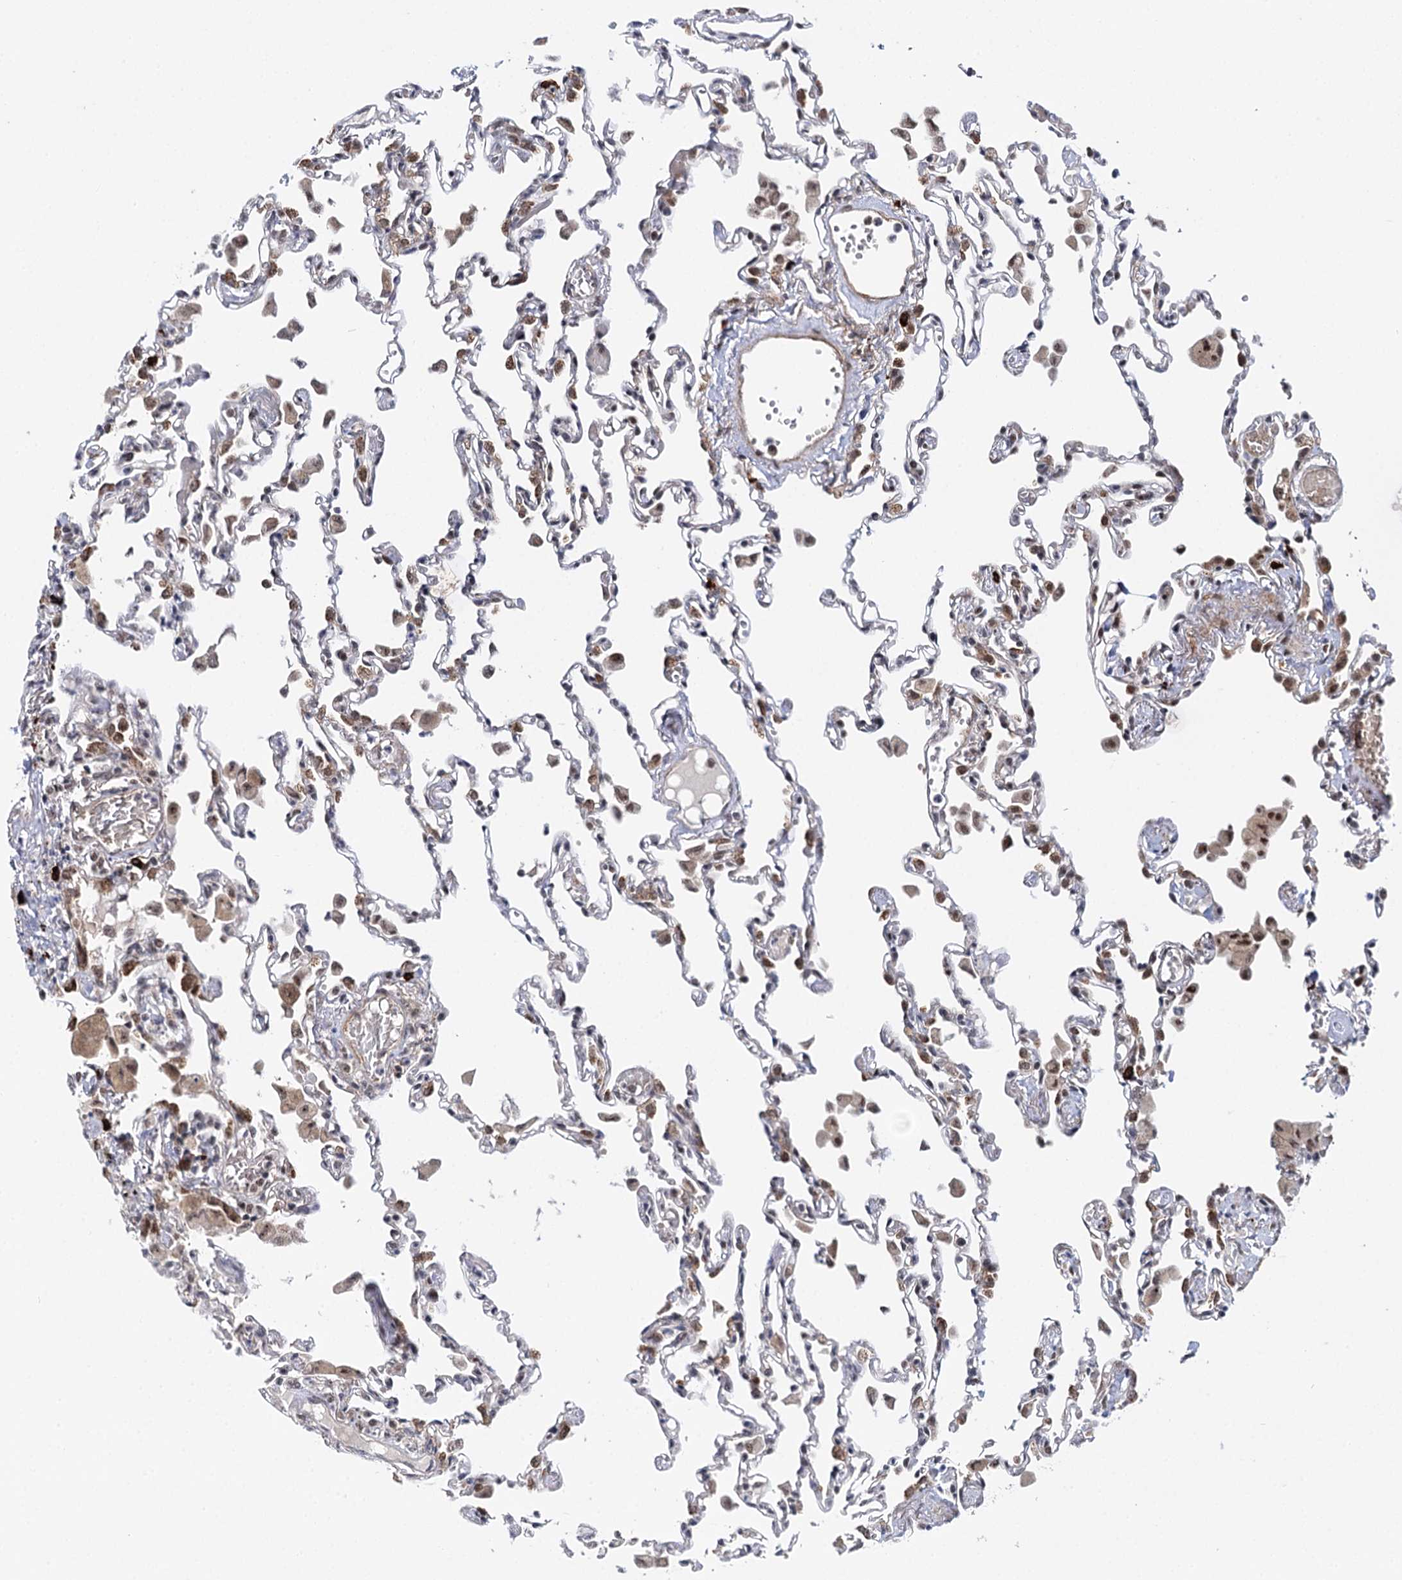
{"staining": {"intensity": "strong", "quantity": "<25%", "location": "nuclear"}, "tissue": "lung", "cell_type": "Alveolar cells", "image_type": "normal", "snomed": [{"axis": "morphology", "description": "Normal tissue, NOS"}, {"axis": "topography", "description": "Bronchus"}, {"axis": "topography", "description": "Lung"}], "caption": "Immunohistochemistry (IHC) micrograph of unremarkable human lung stained for a protein (brown), which reveals medium levels of strong nuclear expression in approximately <25% of alveolar cells.", "gene": "BUD13", "patient": {"sex": "female", "age": 49}}